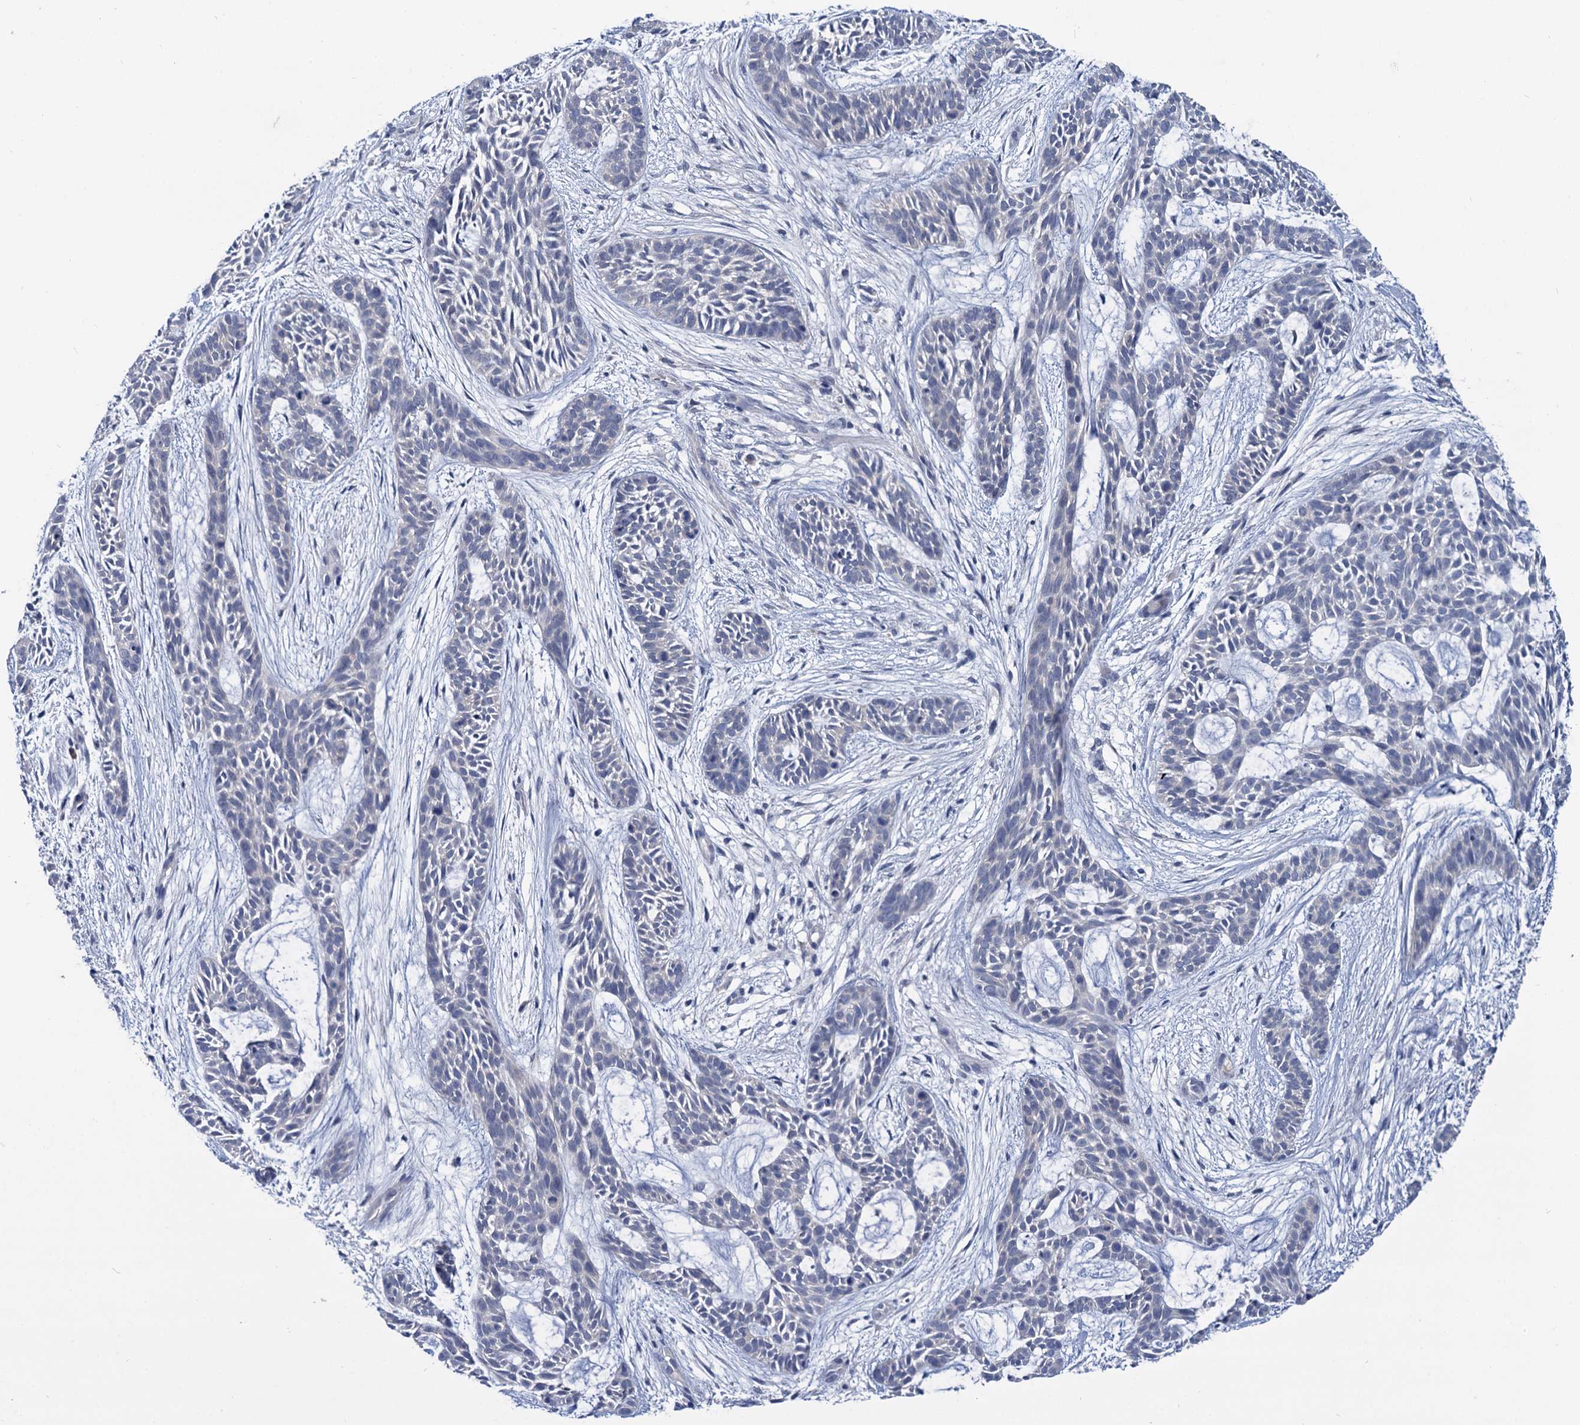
{"staining": {"intensity": "negative", "quantity": "none", "location": "none"}, "tissue": "skin cancer", "cell_type": "Tumor cells", "image_type": "cancer", "snomed": [{"axis": "morphology", "description": "Basal cell carcinoma"}, {"axis": "topography", "description": "Skin"}], "caption": "A high-resolution micrograph shows IHC staining of skin basal cell carcinoma, which shows no significant expression in tumor cells.", "gene": "ANKRD42", "patient": {"sex": "male", "age": 89}}